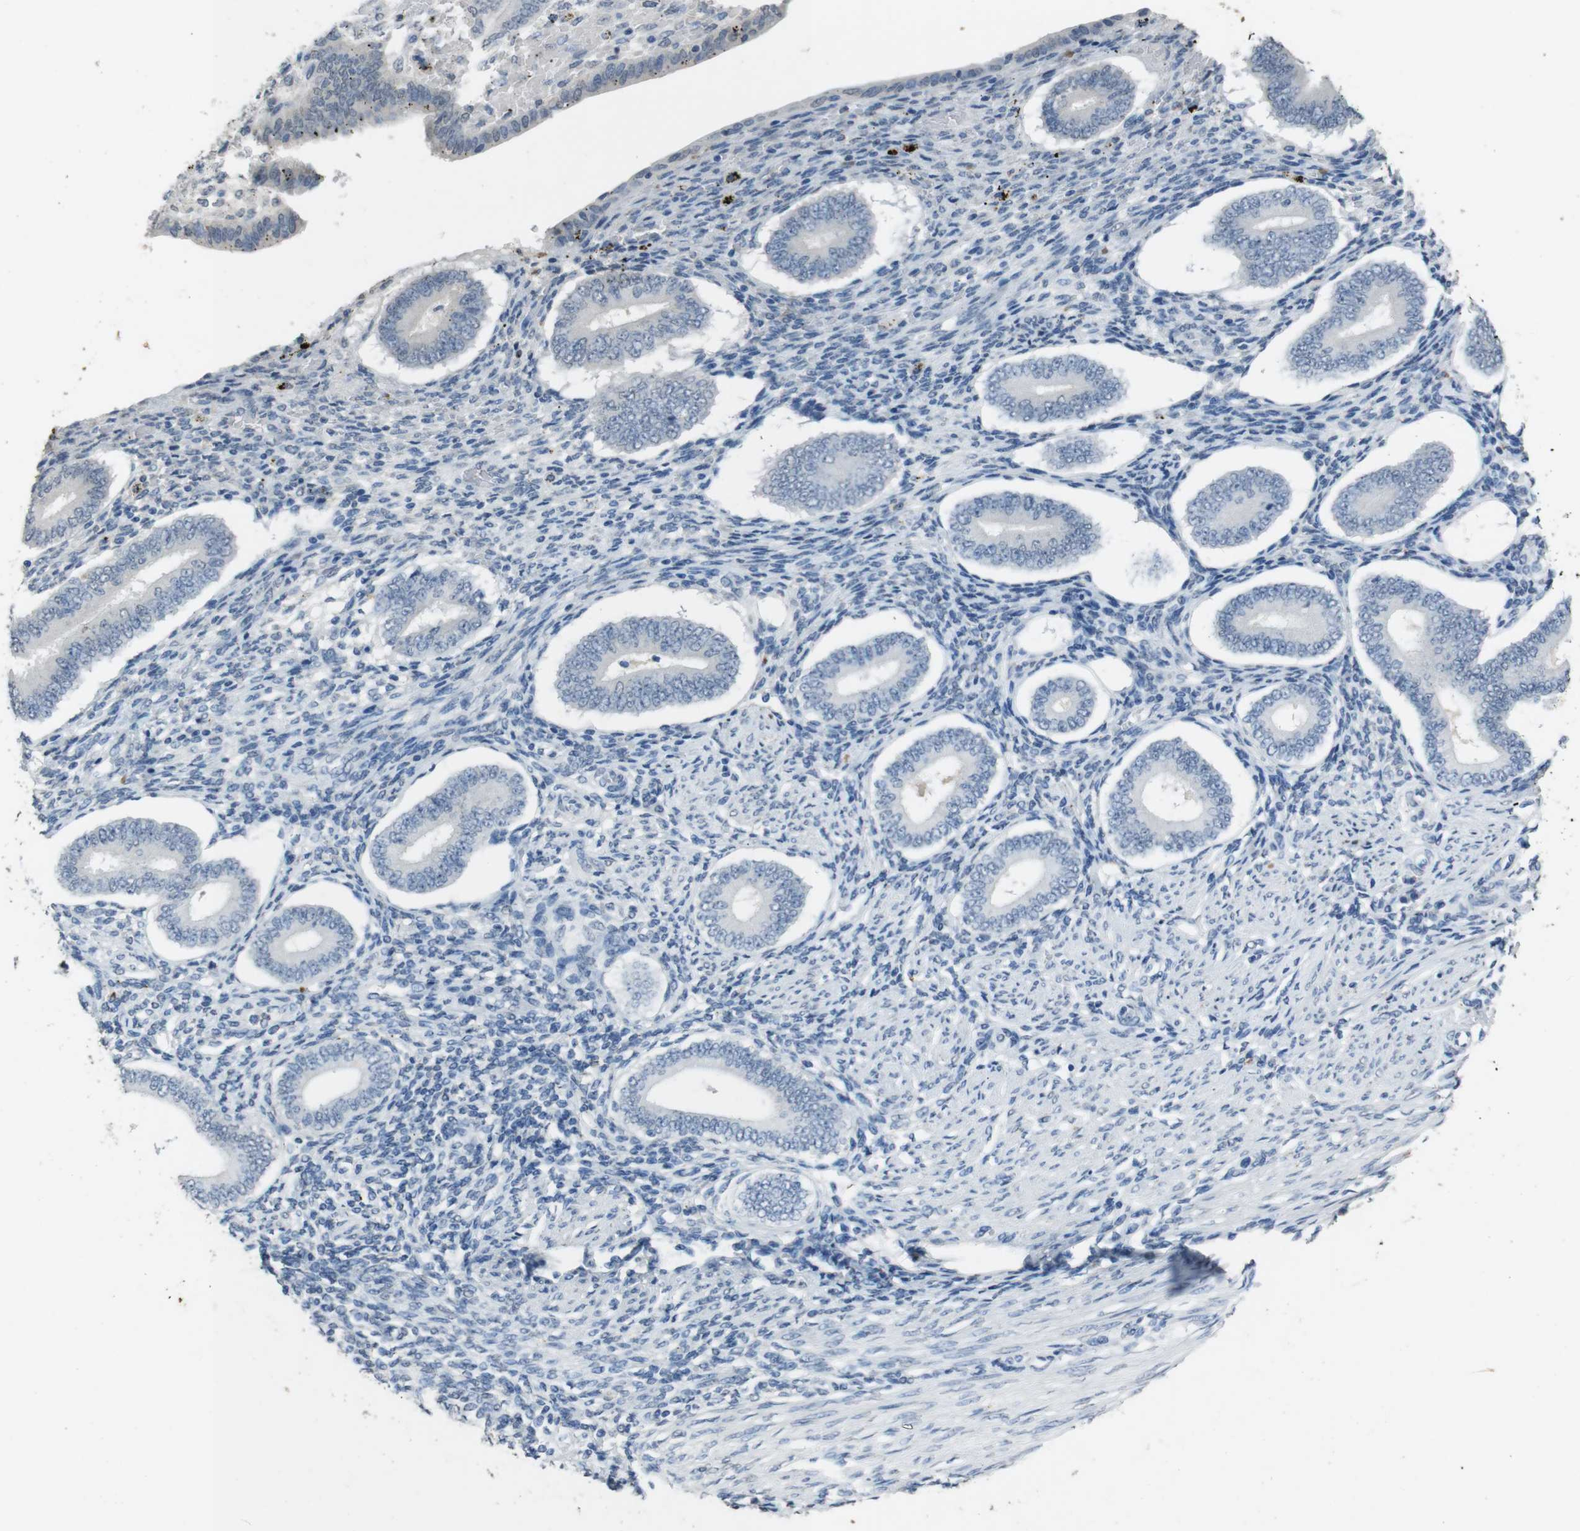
{"staining": {"intensity": "negative", "quantity": "none", "location": "none"}, "tissue": "endometrium", "cell_type": "Cells in endometrial stroma", "image_type": "normal", "snomed": [{"axis": "morphology", "description": "Normal tissue, NOS"}, {"axis": "topography", "description": "Endometrium"}], "caption": "Protein analysis of normal endometrium demonstrates no significant positivity in cells in endometrial stroma.", "gene": "STBD1", "patient": {"sex": "female", "age": 42}}